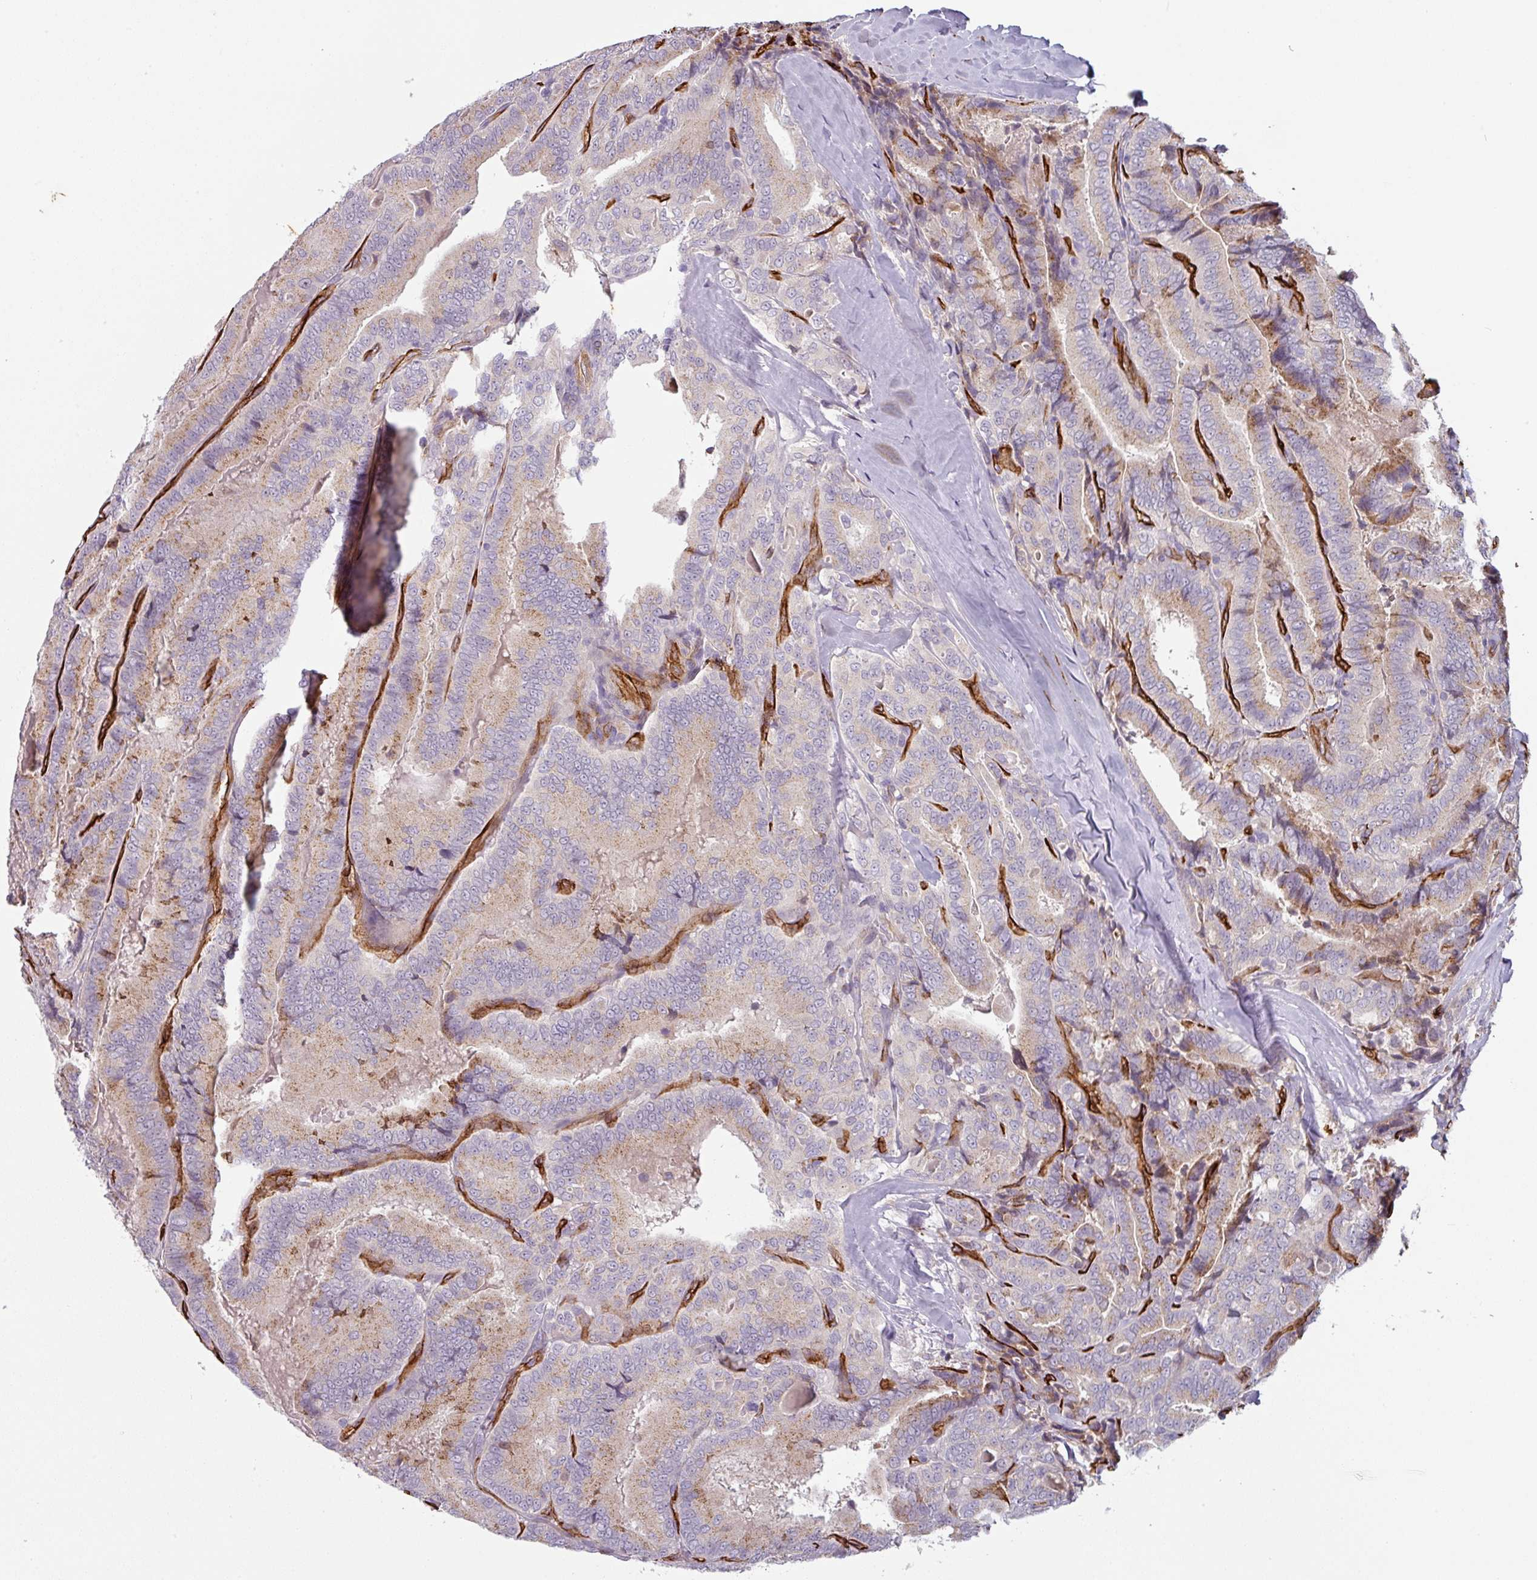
{"staining": {"intensity": "weak", "quantity": "25%-75%", "location": "cytoplasmic/membranous"}, "tissue": "thyroid cancer", "cell_type": "Tumor cells", "image_type": "cancer", "snomed": [{"axis": "morphology", "description": "Papillary adenocarcinoma, NOS"}, {"axis": "topography", "description": "Thyroid gland"}], "caption": "High-power microscopy captured an immunohistochemistry photomicrograph of thyroid papillary adenocarcinoma, revealing weak cytoplasmic/membranous expression in about 25%-75% of tumor cells. The staining was performed using DAB to visualize the protein expression in brown, while the nuclei were stained in blue with hematoxylin (Magnification: 20x).", "gene": "PRODH2", "patient": {"sex": "male", "age": 61}}